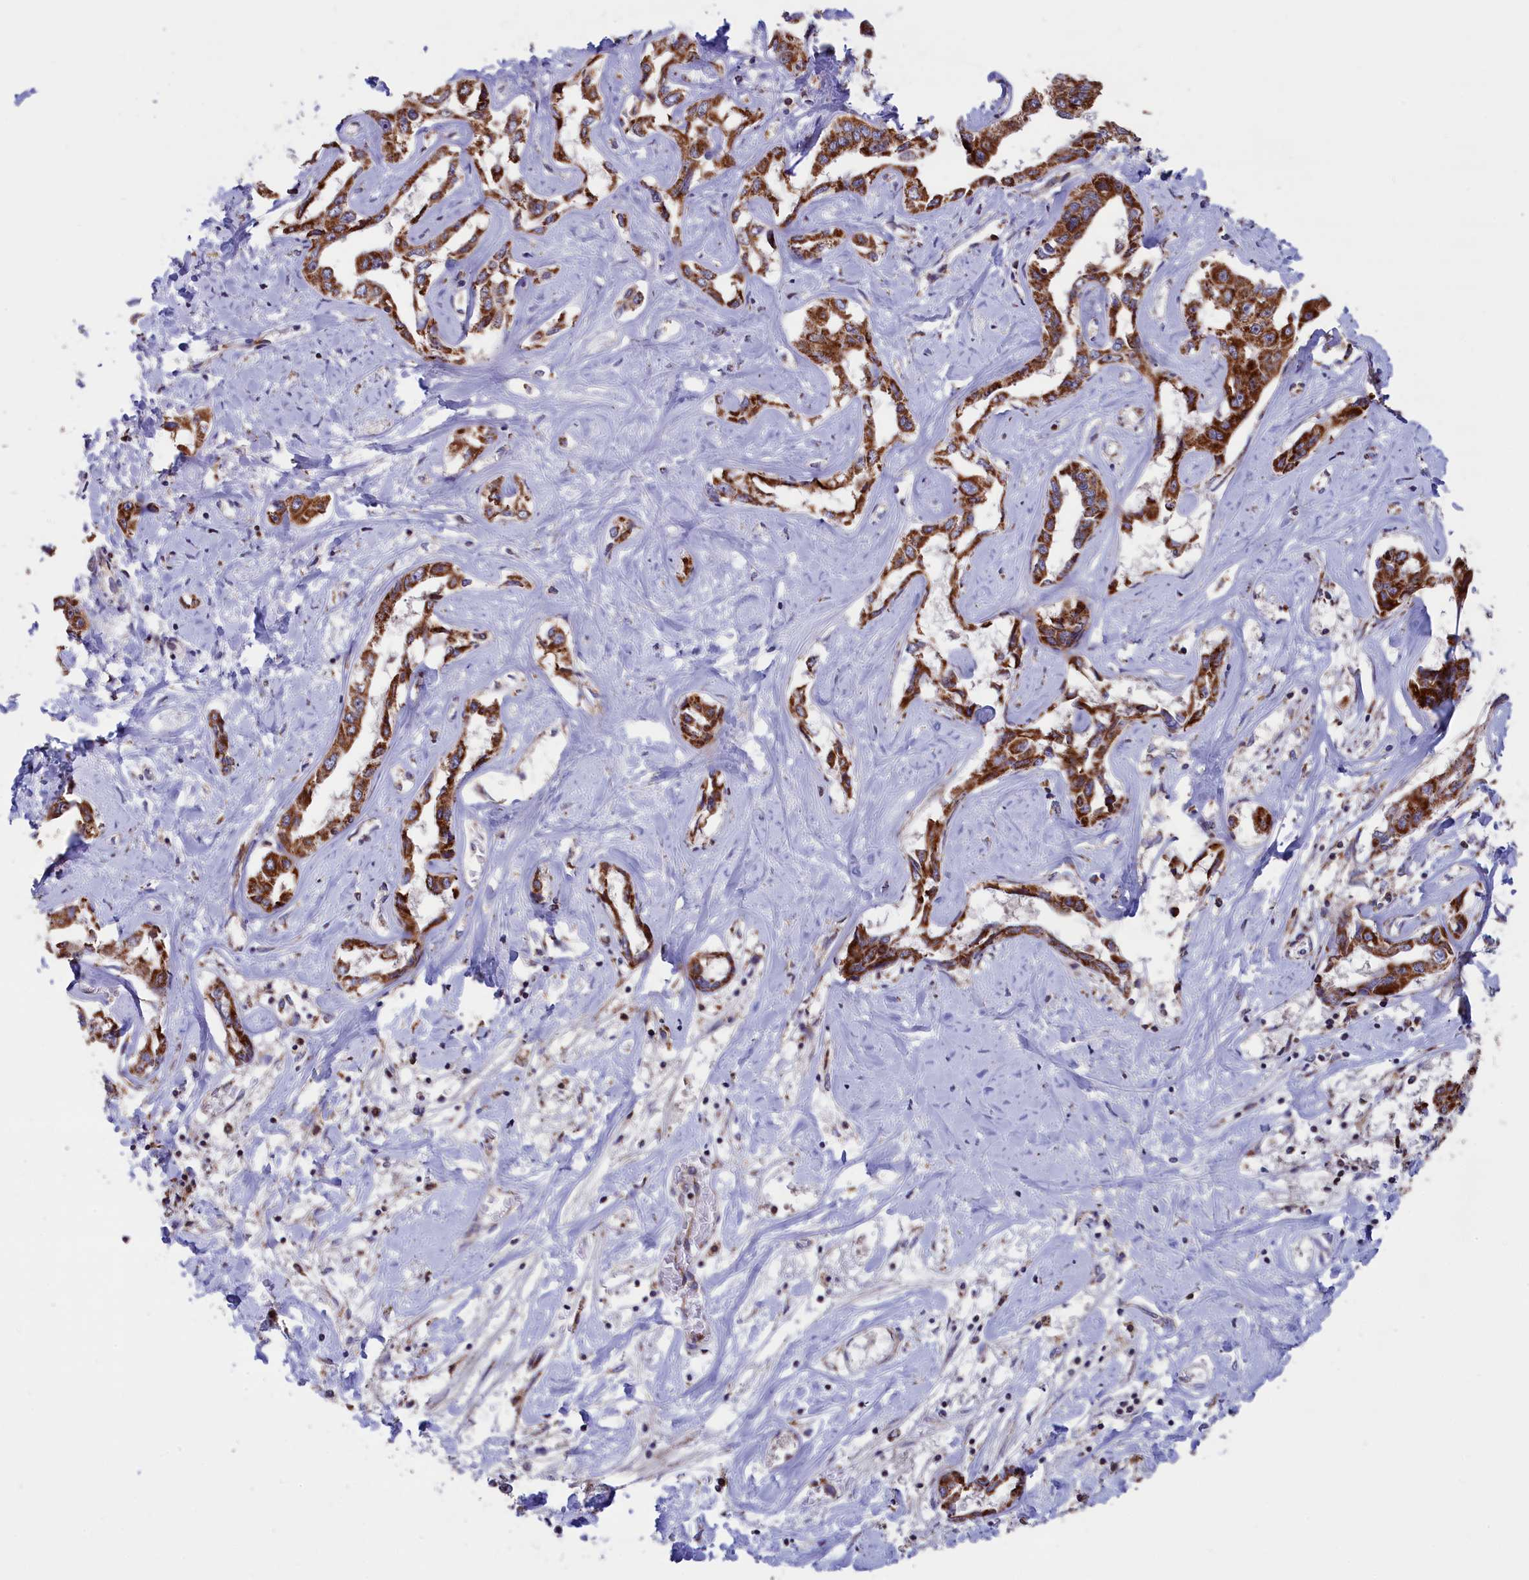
{"staining": {"intensity": "strong", "quantity": ">75%", "location": "cytoplasmic/membranous"}, "tissue": "liver cancer", "cell_type": "Tumor cells", "image_type": "cancer", "snomed": [{"axis": "morphology", "description": "Cholangiocarcinoma"}, {"axis": "topography", "description": "Liver"}], "caption": "Tumor cells display strong cytoplasmic/membranous expression in approximately >75% of cells in liver cholangiocarcinoma. Nuclei are stained in blue.", "gene": "TIMM44", "patient": {"sex": "male", "age": 59}}